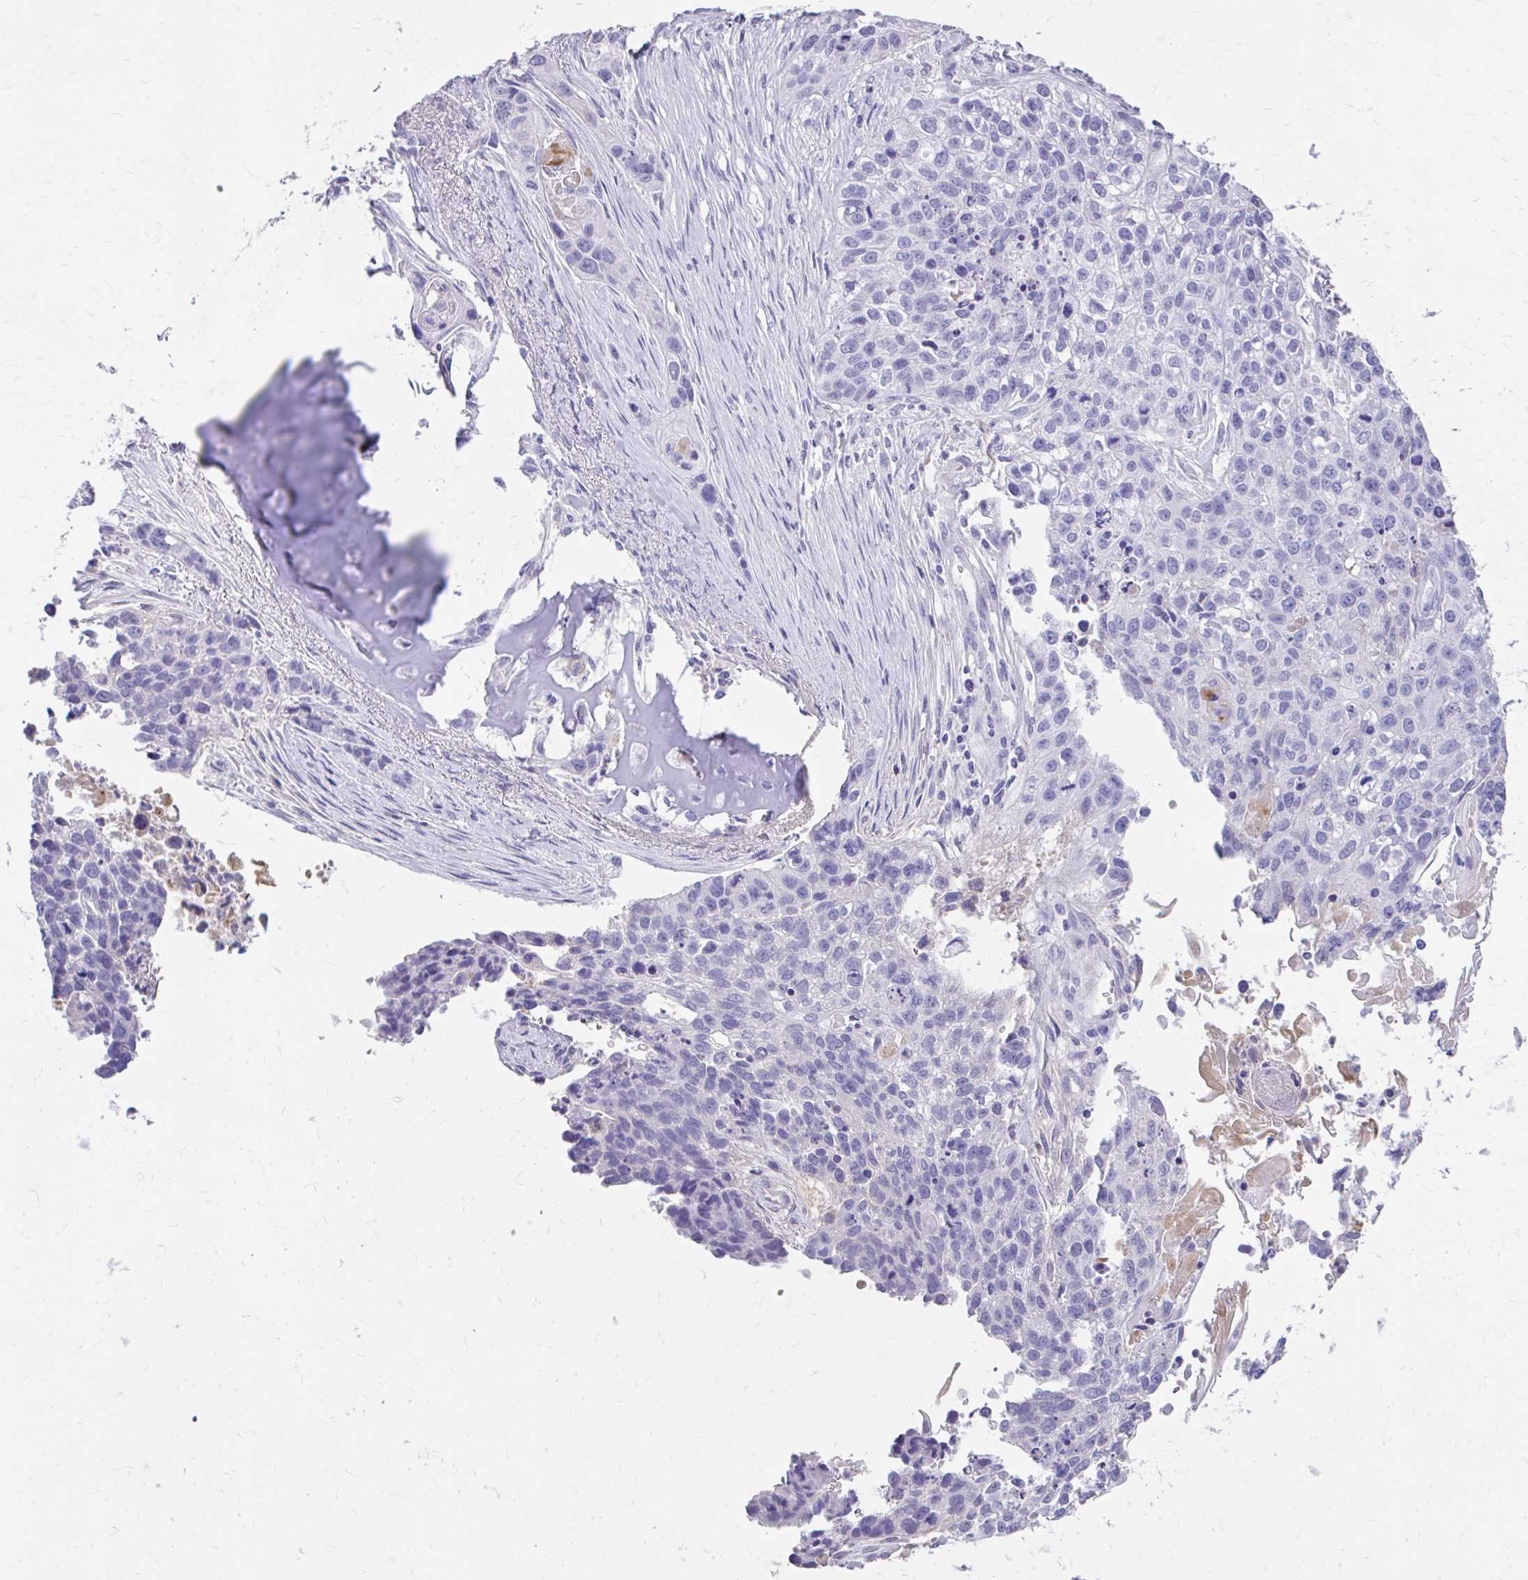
{"staining": {"intensity": "negative", "quantity": "none", "location": "none"}, "tissue": "lung cancer", "cell_type": "Tumor cells", "image_type": "cancer", "snomed": [{"axis": "morphology", "description": "Squamous cell carcinoma, NOS"}, {"axis": "topography", "description": "Lung"}], "caption": "Immunohistochemistry (IHC) image of neoplastic tissue: human lung cancer (squamous cell carcinoma) stained with DAB displays no significant protein positivity in tumor cells.", "gene": "CFH", "patient": {"sex": "male", "age": 74}}